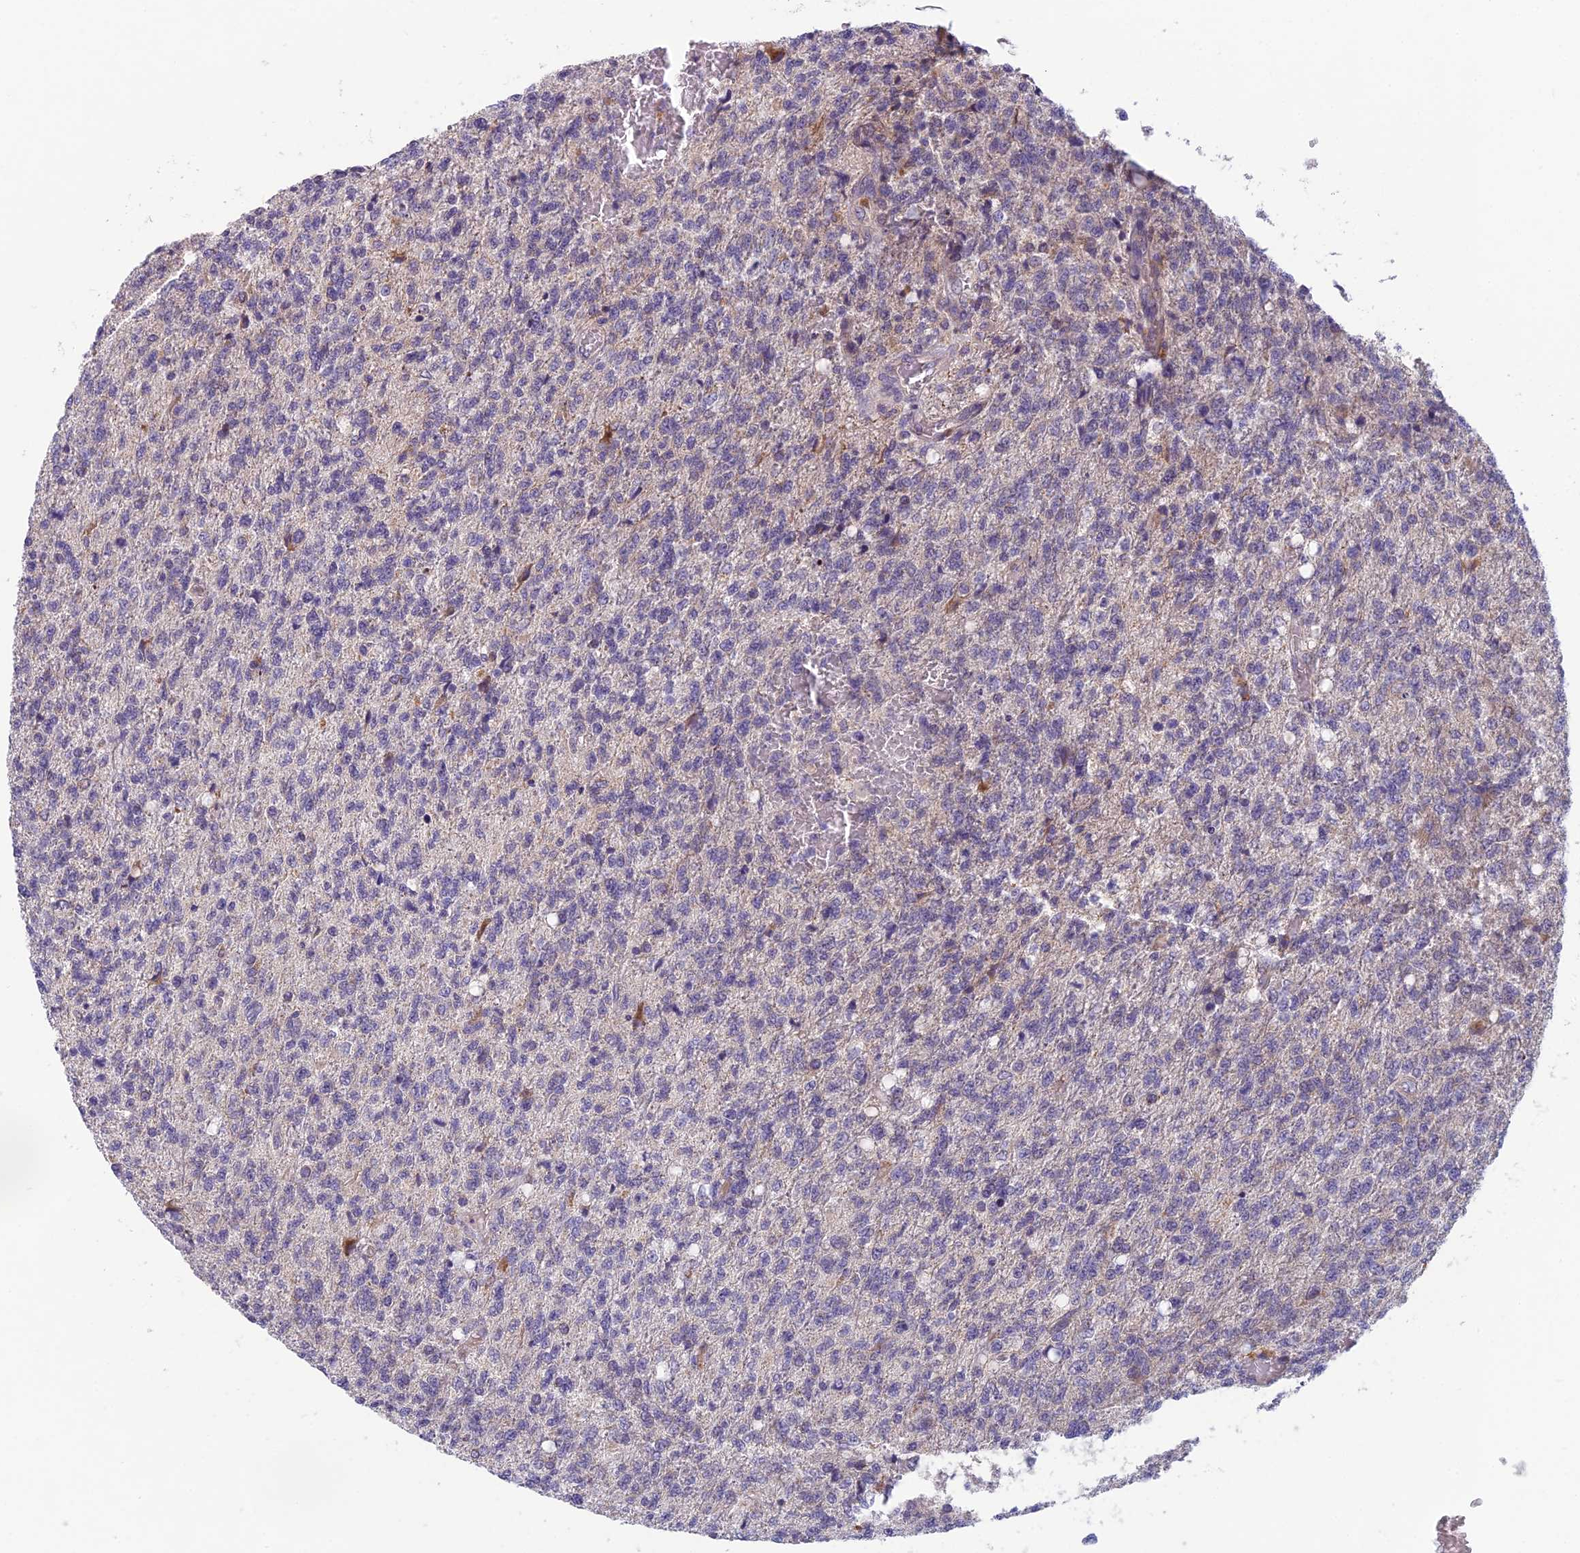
{"staining": {"intensity": "negative", "quantity": "none", "location": "none"}, "tissue": "glioma", "cell_type": "Tumor cells", "image_type": "cancer", "snomed": [{"axis": "morphology", "description": "Glioma, malignant, High grade"}, {"axis": "topography", "description": "Brain"}], "caption": "DAB (3,3'-diaminobenzidine) immunohistochemical staining of glioma shows no significant expression in tumor cells. (DAB immunohistochemistry (IHC) with hematoxylin counter stain).", "gene": "ENSG00000188897", "patient": {"sex": "male", "age": 56}}